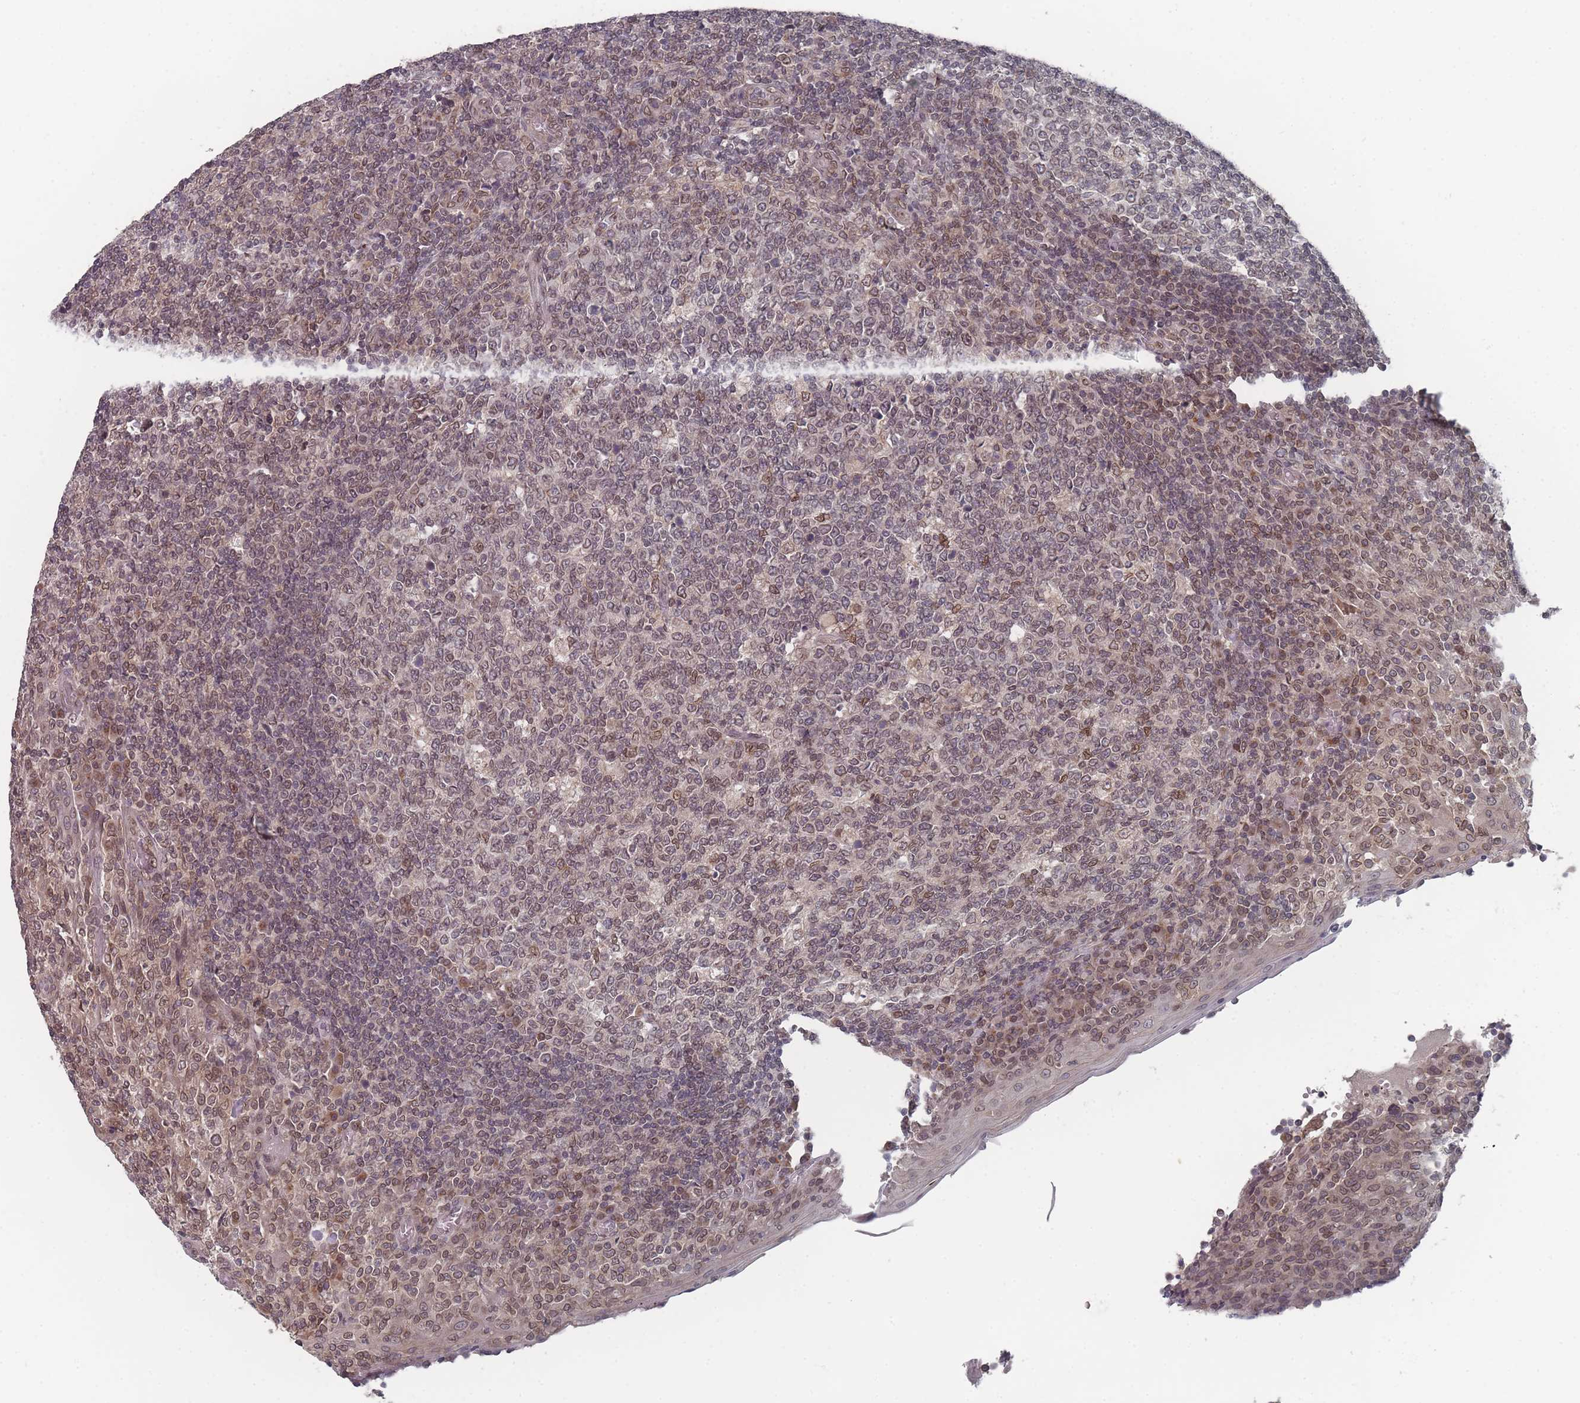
{"staining": {"intensity": "weak", "quantity": "25%-75%", "location": "nuclear"}, "tissue": "tonsil", "cell_type": "Germinal center cells", "image_type": "normal", "snomed": [{"axis": "morphology", "description": "Normal tissue, NOS"}, {"axis": "topography", "description": "Tonsil"}], "caption": "This histopathology image reveals normal tonsil stained with immunohistochemistry to label a protein in brown. The nuclear of germinal center cells show weak positivity for the protein. Nuclei are counter-stained blue.", "gene": "TBC1D25", "patient": {"sex": "female", "age": 19}}